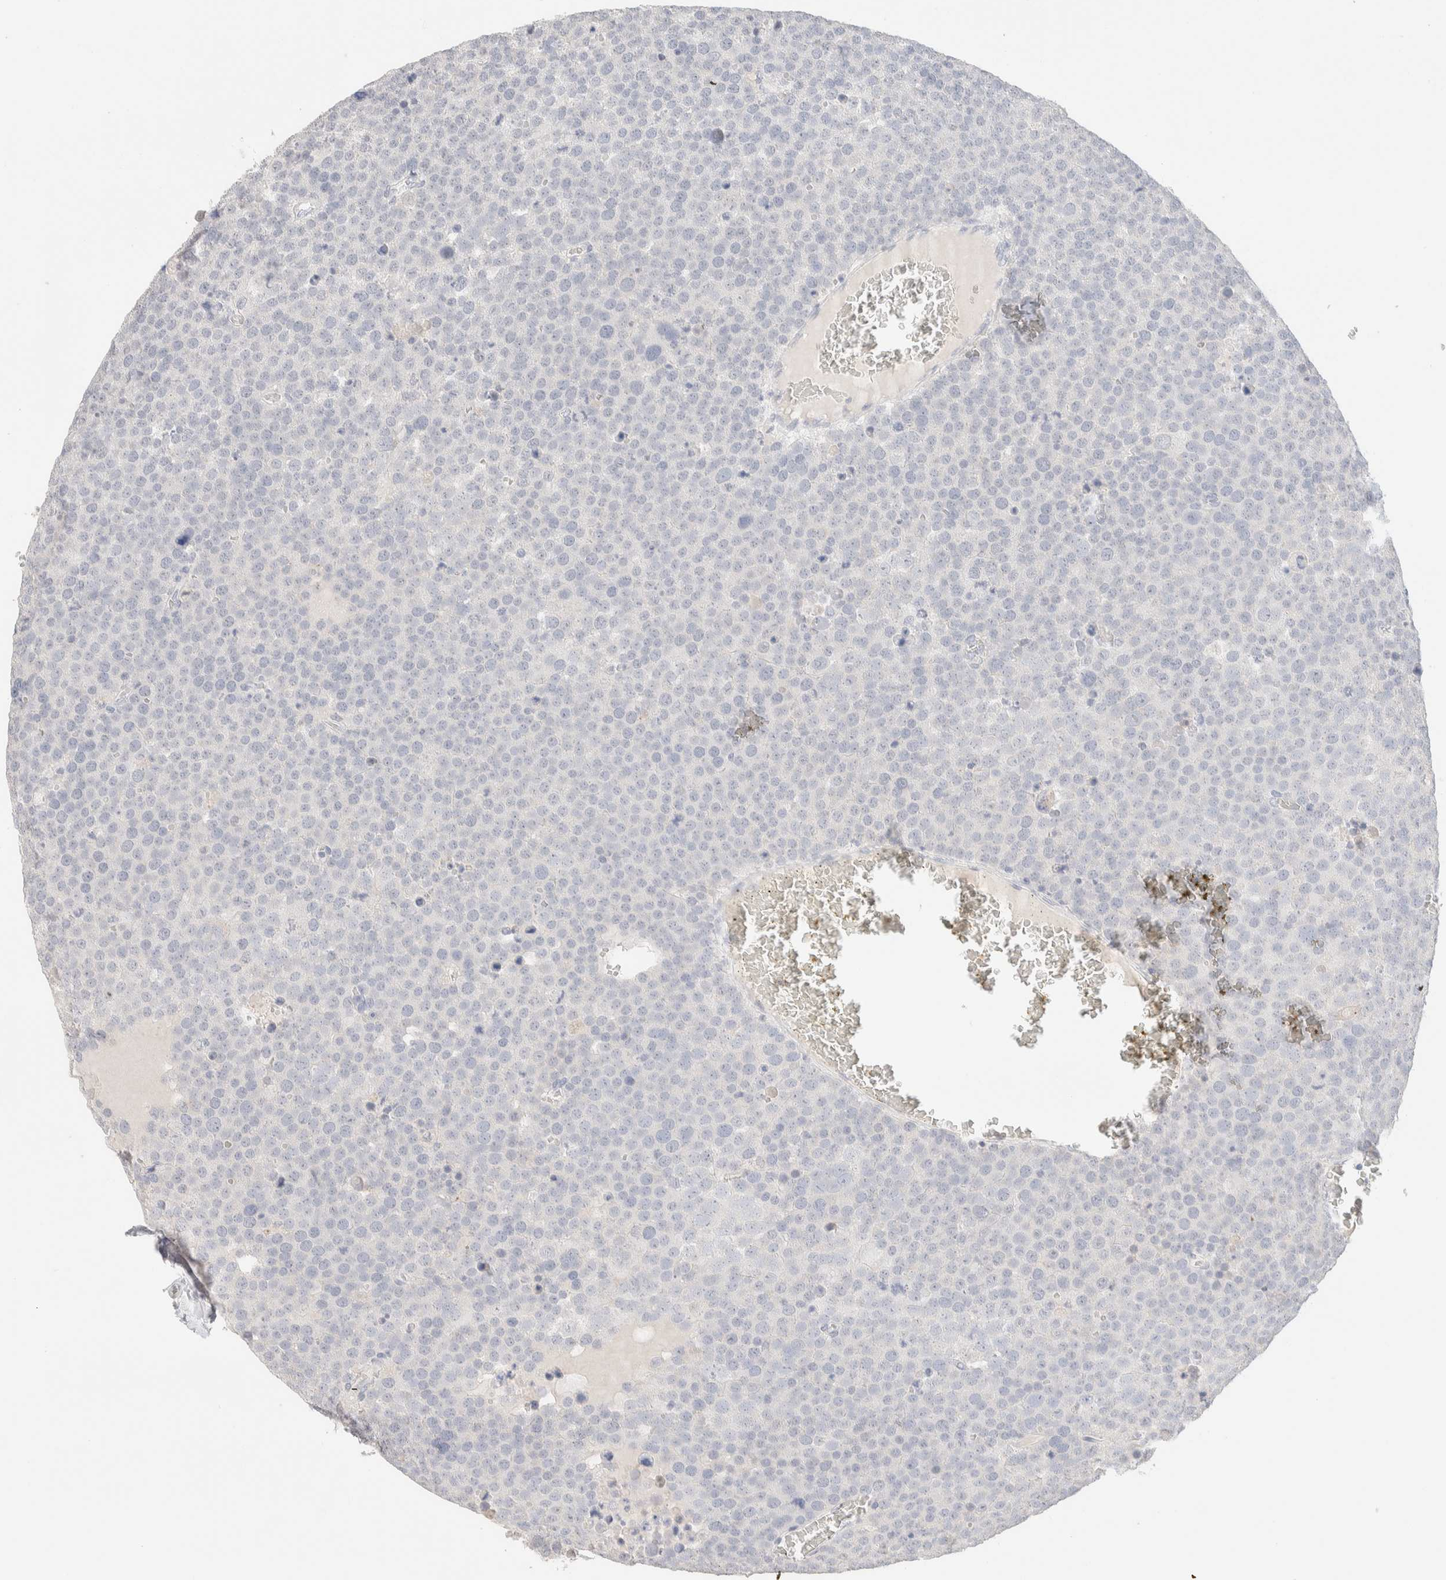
{"staining": {"intensity": "negative", "quantity": "none", "location": "none"}, "tissue": "testis cancer", "cell_type": "Tumor cells", "image_type": "cancer", "snomed": [{"axis": "morphology", "description": "Seminoma, NOS"}, {"axis": "topography", "description": "Testis"}], "caption": "Immunohistochemical staining of seminoma (testis) shows no significant expression in tumor cells.", "gene": "RIDA", "patient": {"sex": "male", "age": 71}}